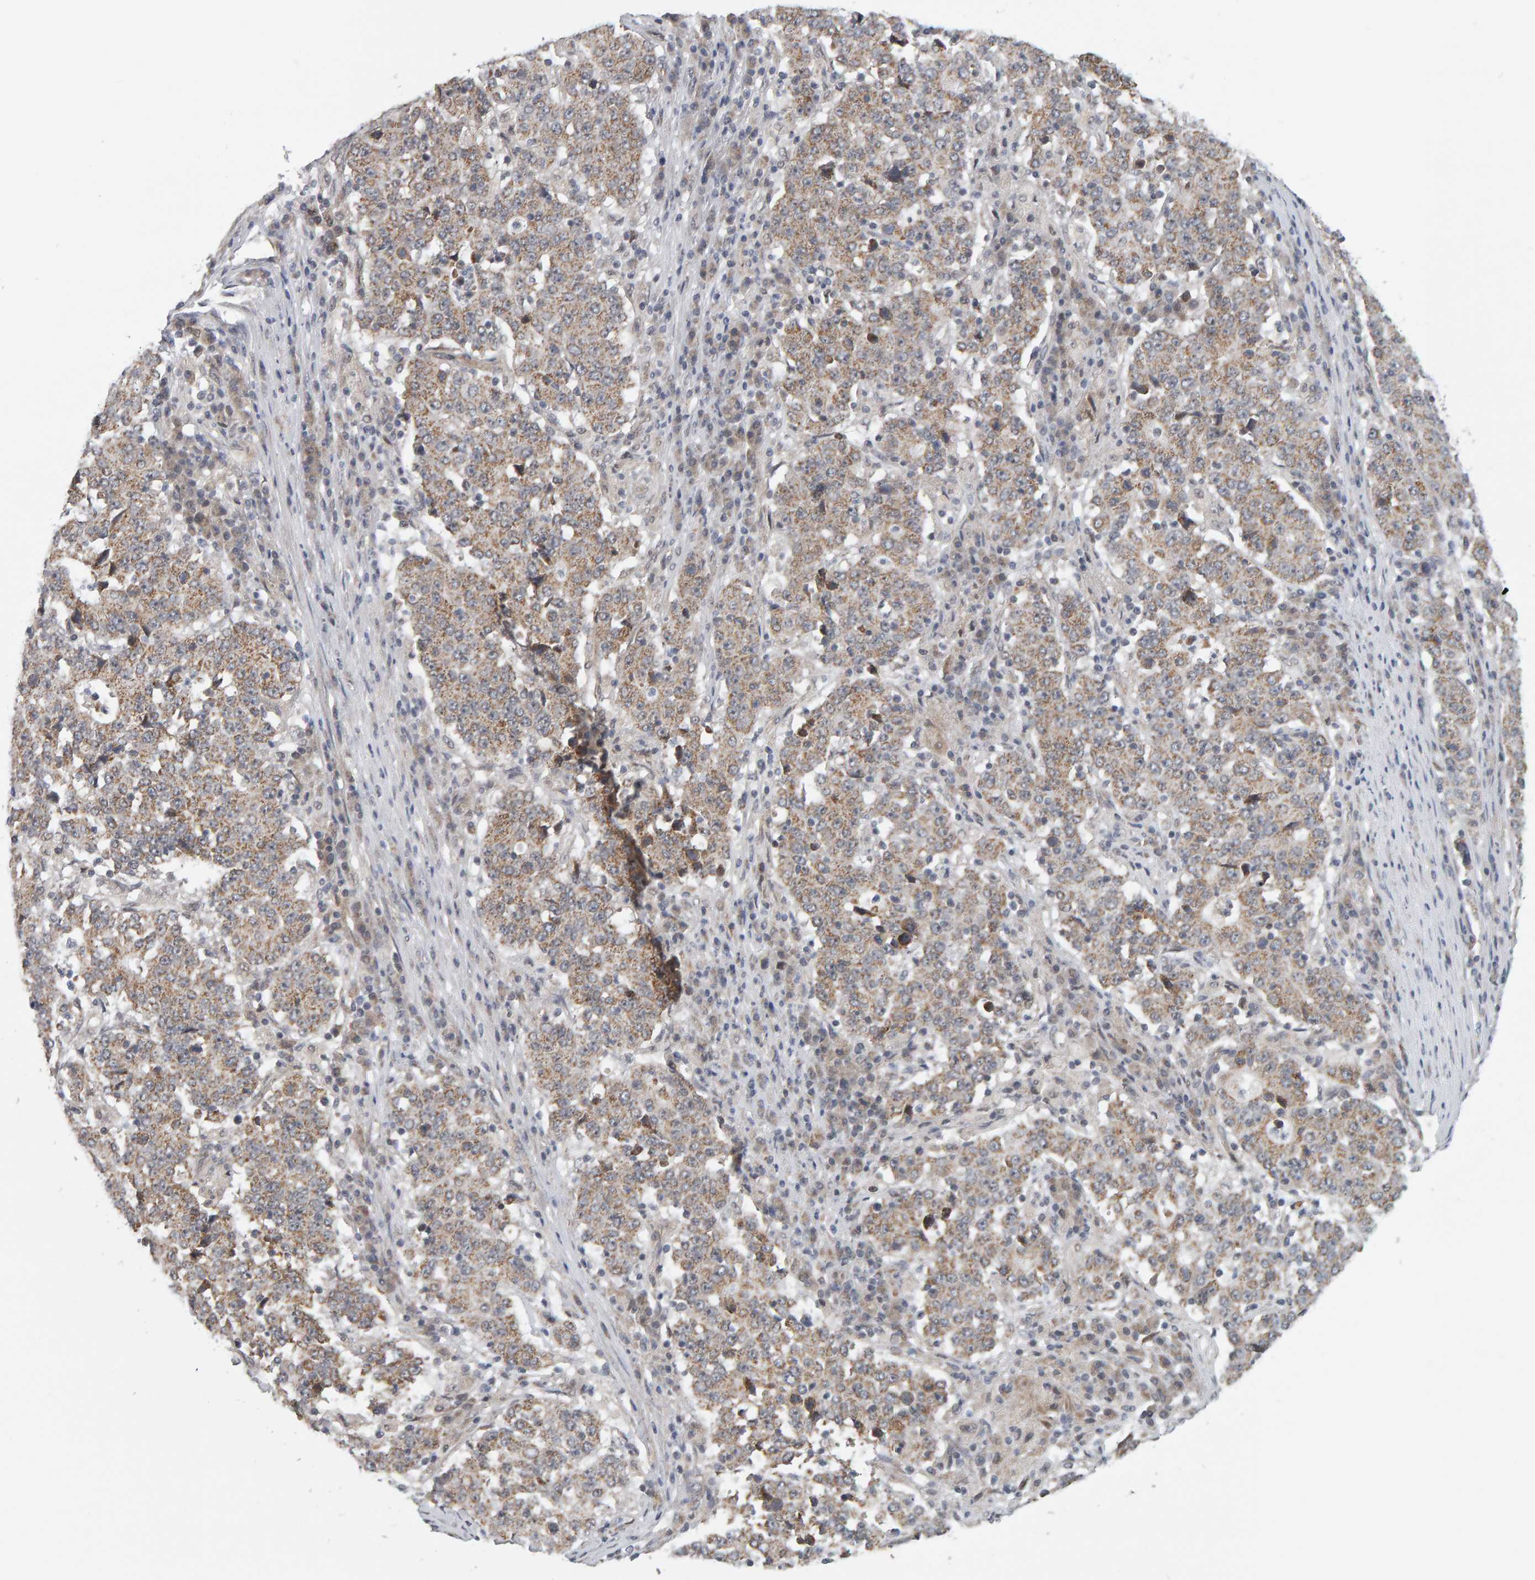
{"staining": {"intensity": "moderate", "quantity": ">75%", "location": "cytoplasmic/membranous"}, "tissue": "stomach cancer", "cell_type": "Tumor cells", "image_type": "cancer", "snomed": [{"axis": "morphology", "description": "Adenocarcinoma, NOS"}, {"axis": "topography", "description": "Stomach"}], "caption": "Moderate cytoplasmic/membranous protein staining is appreciated in approximately >75% of tumor cells in stomach cancer (adenocarcinoma). The protein of interest is stained brown, and the nuclei are stained in blue (DAB IHC with brightfield microscopy, high magnification).", "gene": "DAP3", "patient": {"sex": "male", "age": 59}}